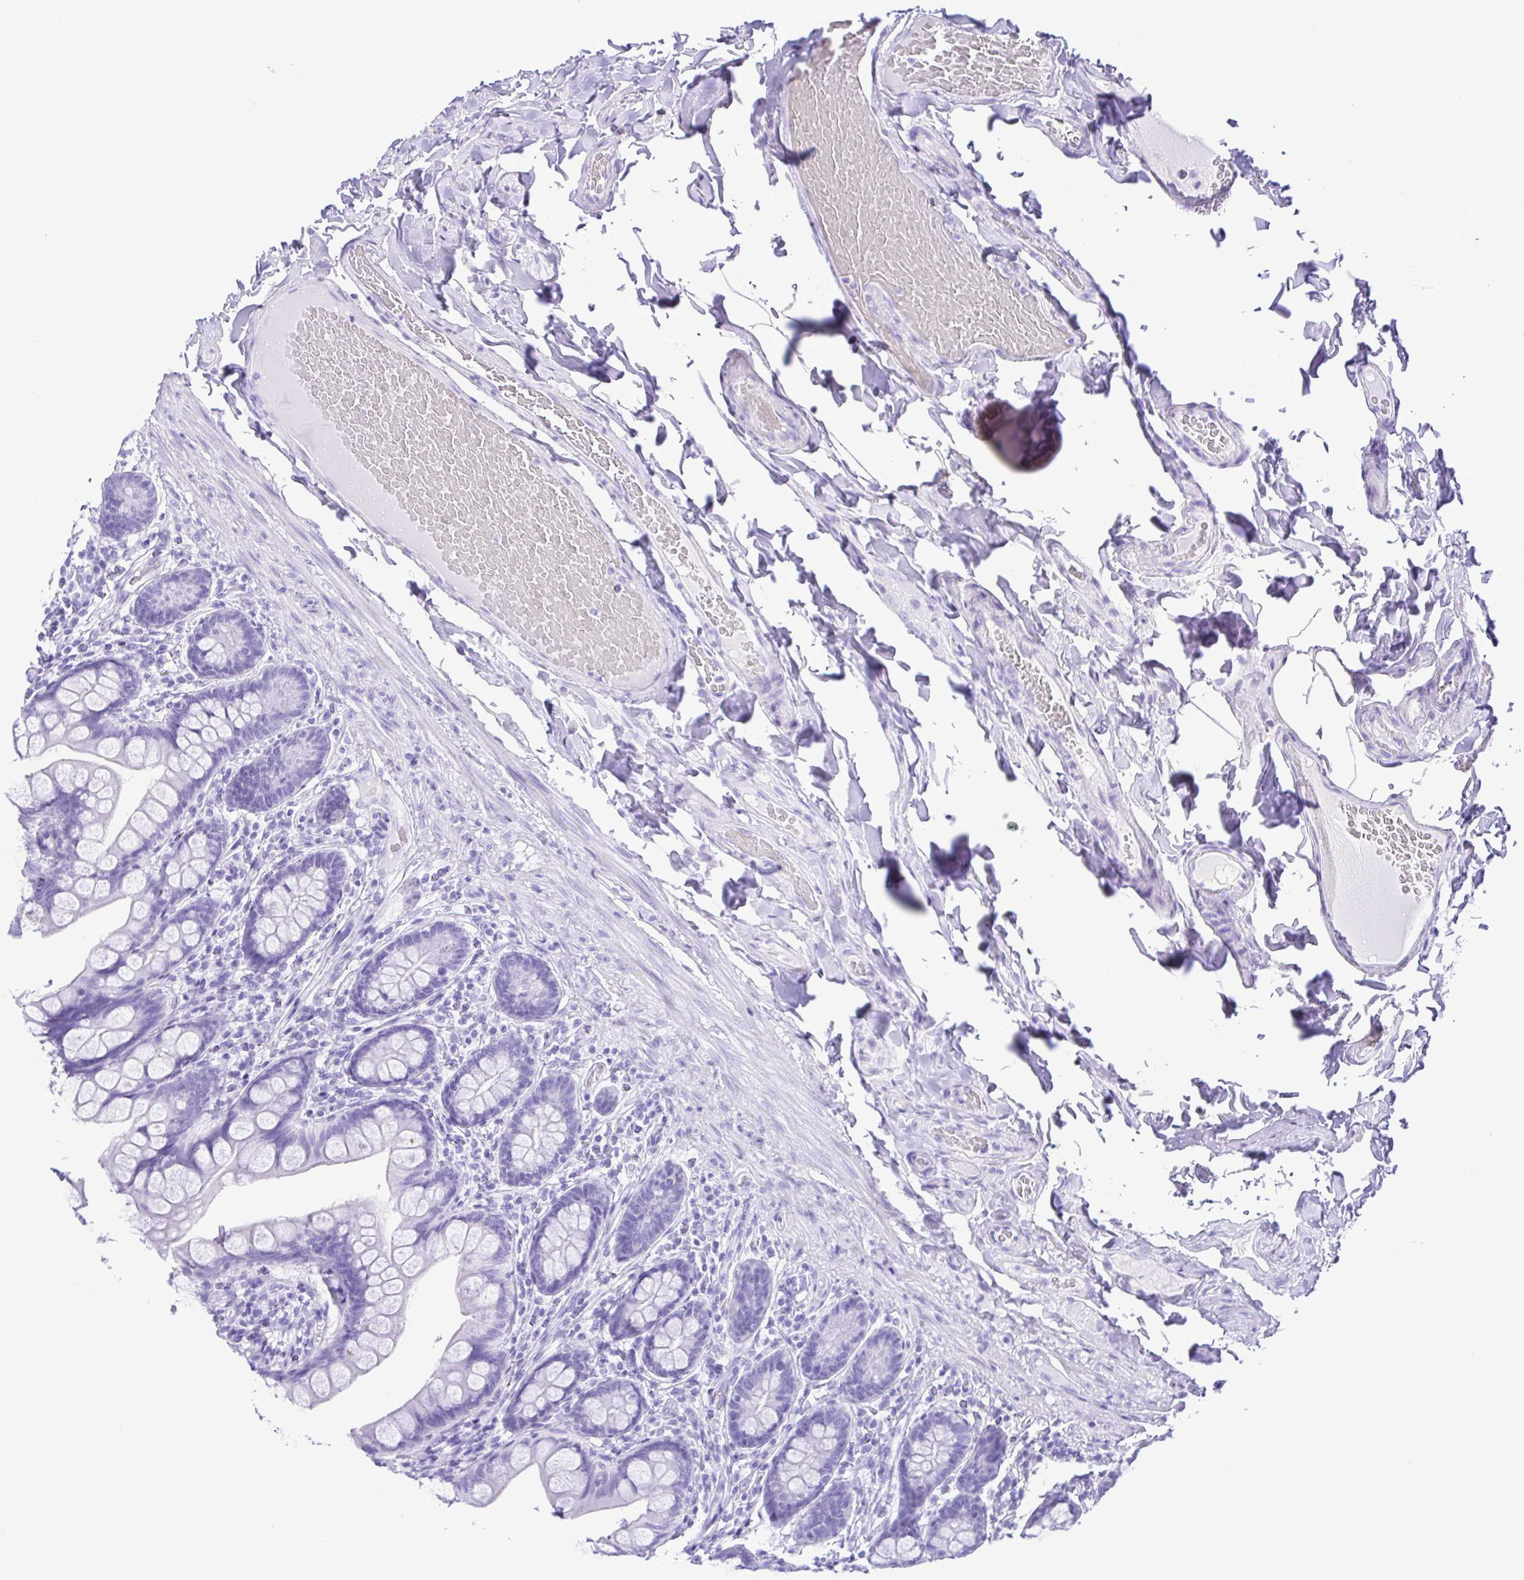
{"staining": {"intensity": "negative", "quantity": "none", "location": "none"}, "tissue": "small intestine", "cell_type": "Glandular cells", "image_type": "normal", "snomed": [{"axis": "morphology", "description": "Normal tissue, NOS"}, {"axis": "topography", "description": "Small intestine"}], "caption": "DAB immunohistochemical staining of unremarkable small intestine reveals no significant expression in glandular cells. Brightfield microscopy of immunohistochemistry stained with DAB (3,3'-diaminobenzidine) (brown) and hematoxylin (blue), captured at high magnification.", "gene": "ERP27", "patient": {"sex": "male", "age": 70}}